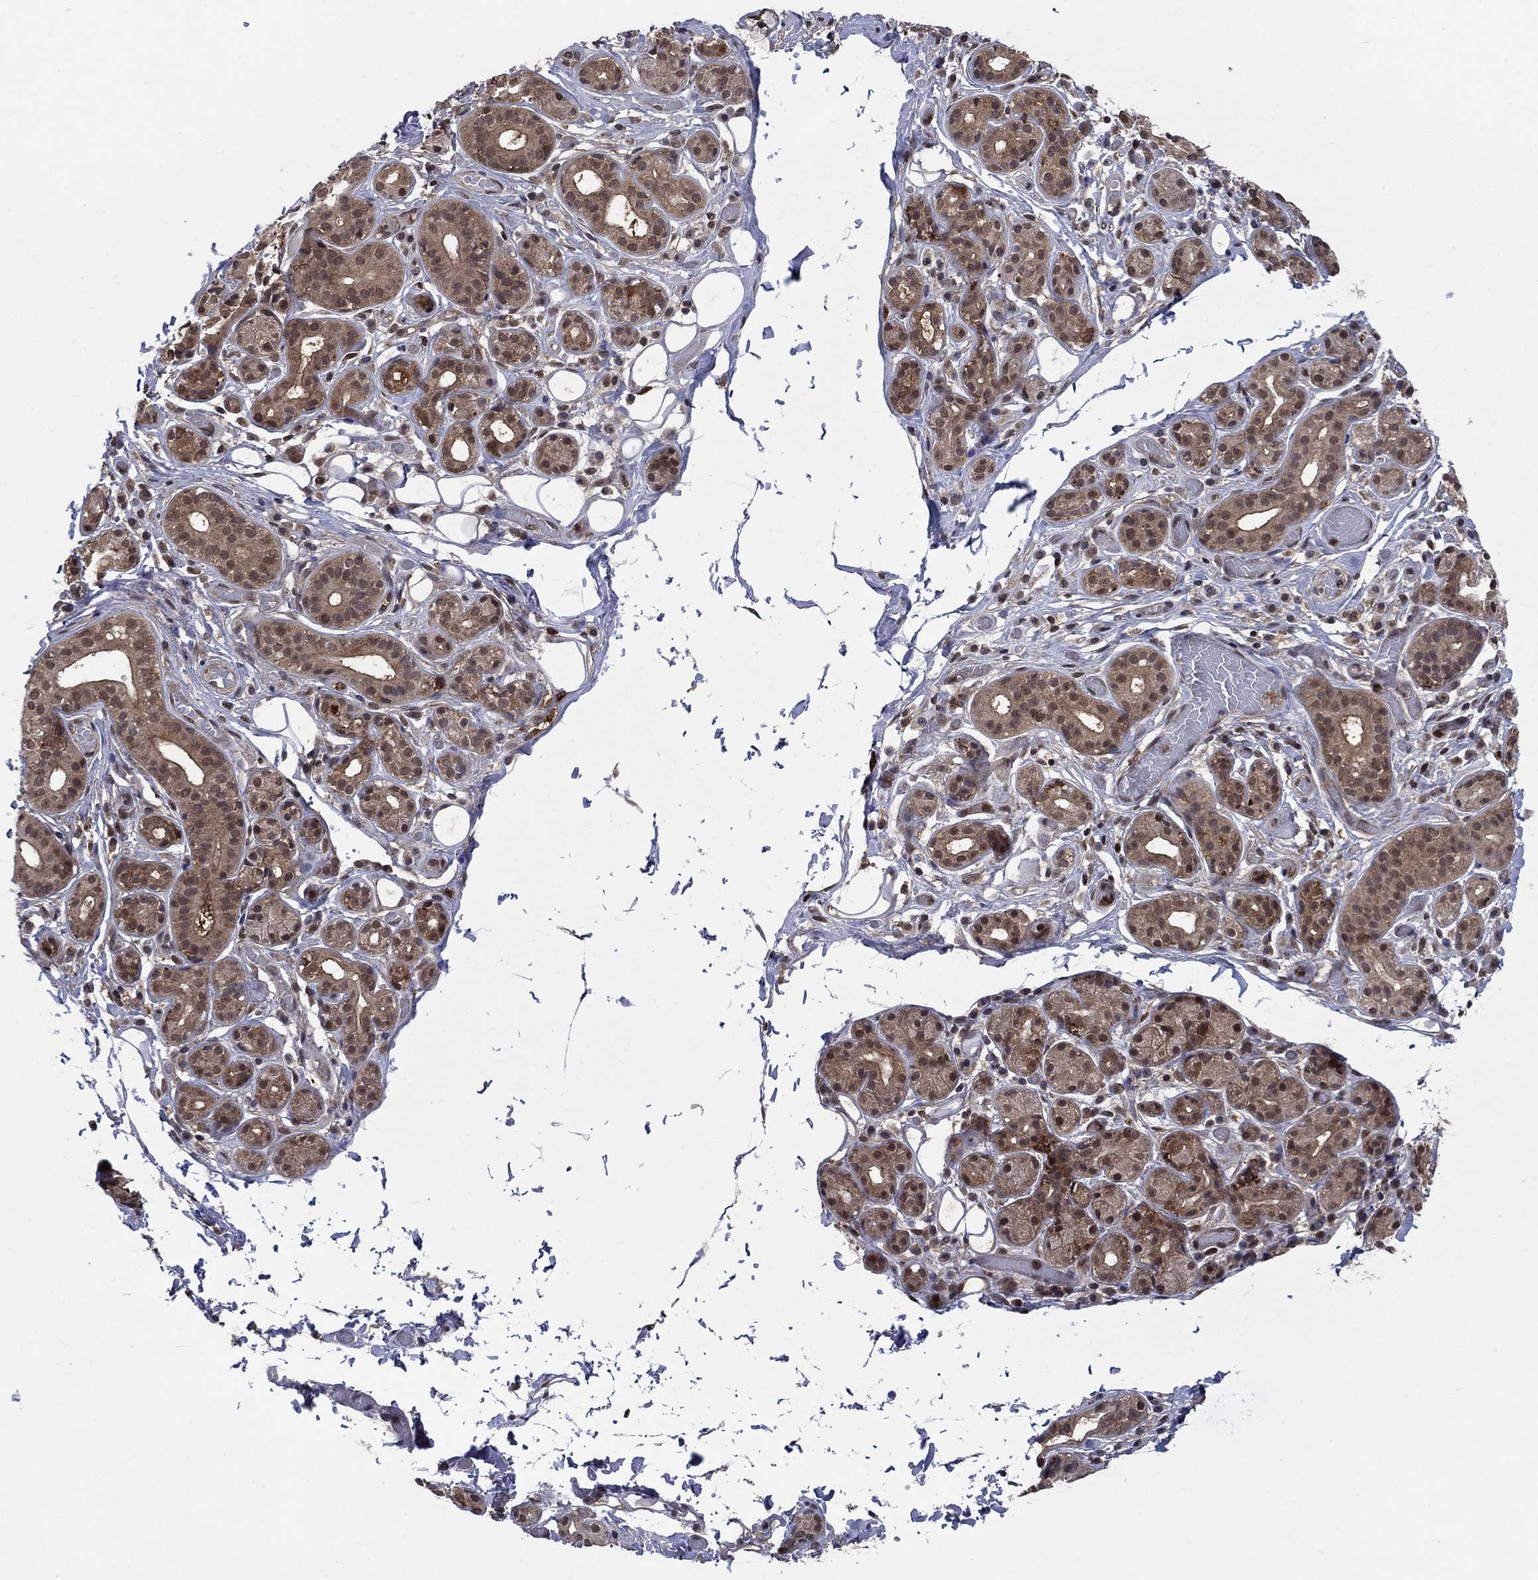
{"staining": {"intensity": "moderate", "quantity": "25%-75%", "location": "cytoplasmic/membranous,nuclear"}, "tissue": "salivary gland", "cell_type": "Glandular cells", "image_type": "normal", "snomed": [{"axis": "morphology", "description": "Normal tissue, NOS"}, {"axis": "topography", "description": "Salivary gland"}, {"axis": "topography", "description": "Peripheral nerve tissue"}], "caption": "Salivary gland stained with immunohistochemistry shows moderate cytoplasmic/membranous,nuclear staining in approximately 25%-75% of glandular cells.", "gene": "CACYBP", "patient": {"sex": "male", "age": 71}}